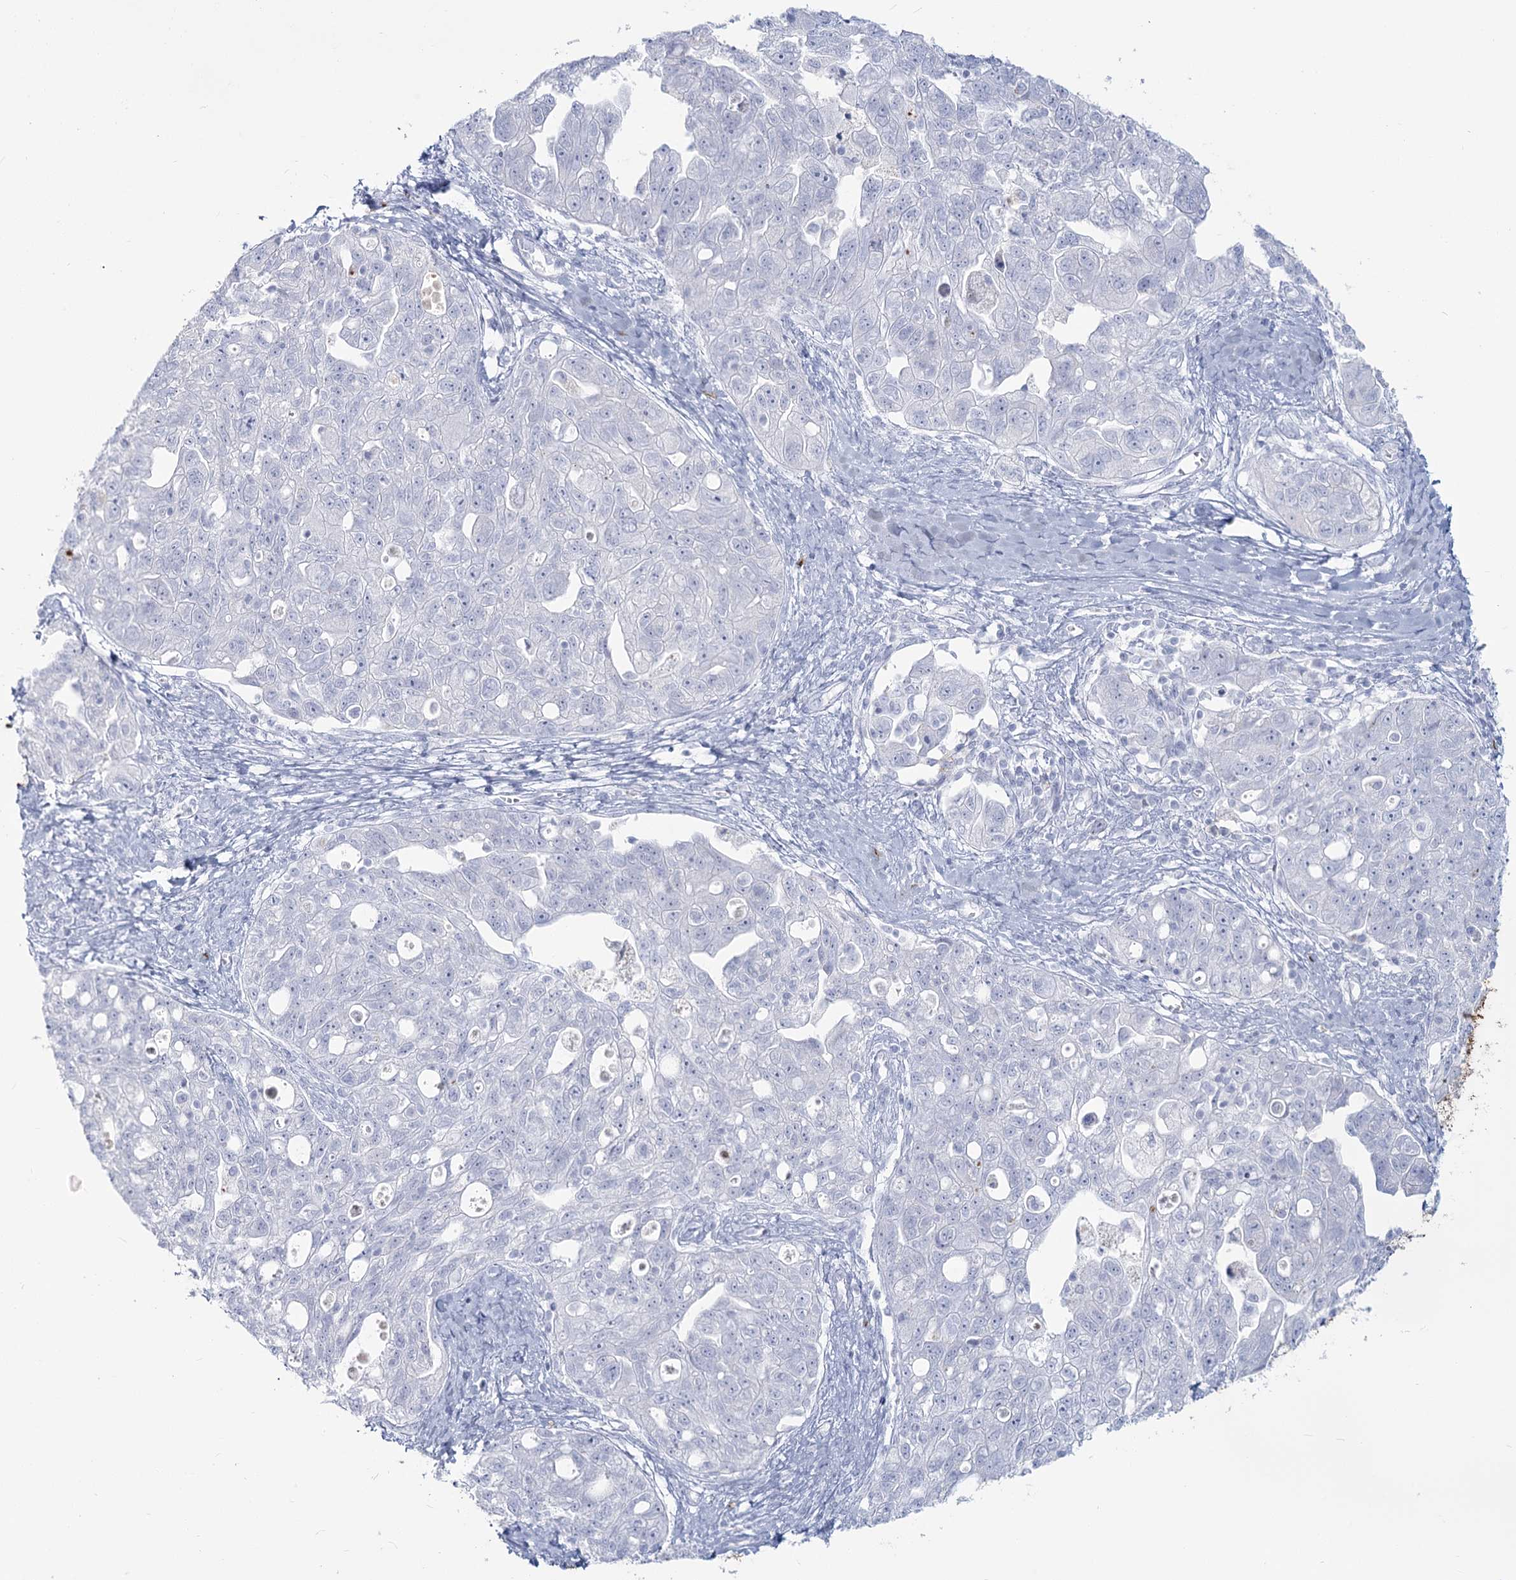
{"staining": {"intensity": "negative", "quantity": "none", "location": "none"}, "tissue": "ovarian cancer", "cell_type": "Tumor cells", "image_type": "cancer", "snomed": [{"axis": "morphology", "description": "Carcinoma, NOS"}, {"axis": "morphology", "description": "Cystadenocarcinoma, serous, NOS"}, {"axis": "topography", "description": "Ovary"}], "caption": "The immunohistochemistry (IHC) photomicrograph has no significant expression in tumor cells of ovarian cancer tissue. The staining was performed using DAB (3,3'-diaminobenzidine) to visualize the protein expression in brown, while the nuclei were stained in blue with hematoxylin (Magnification: 20x).", "gene": "SLC6A19", "patient": {"sex": "female", "age": 69}}